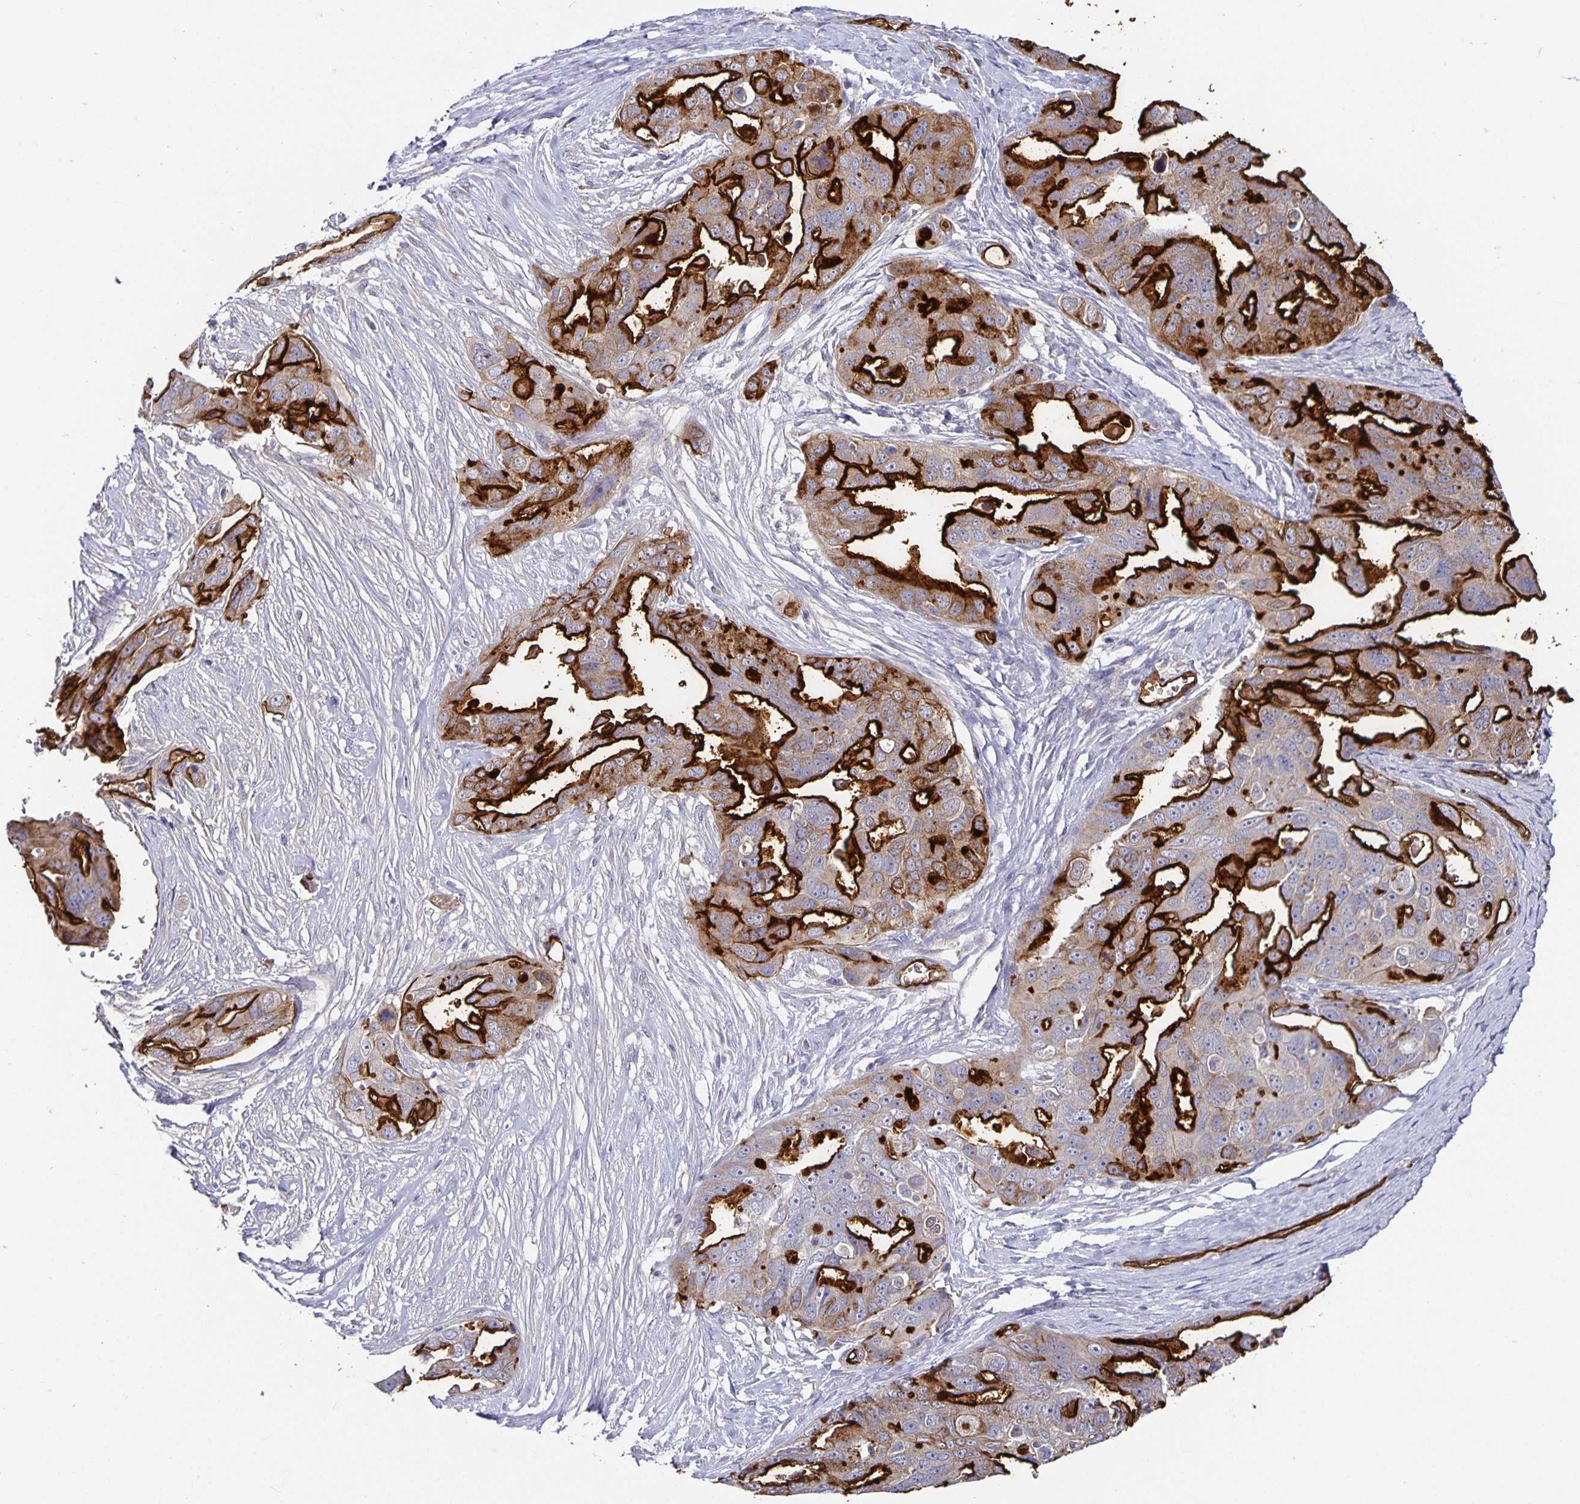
{"staining": {"intensity": "strong", "quantity": "25%-75%", "location": "cytoplasmic/membranous"}, "tissue": "ovarian cancer", "cell_type": "Tumor cells", "image_type": "cancer", "snomed": [{"axis": "morphology", "description": "Carcinoma, endometroid"}, {"axis": "topography", "description": "Ovary"}], "caption": "Strong cytoplasmic/membranous protein positivity is identified in about 25%-75% of tumor cells in ovarian endometroid carcinoma. Ihc stains the protein in brown and the nuclei are stained blue.", "gene": "PODXL", "patient": {"sex": "female", "age": 70}}